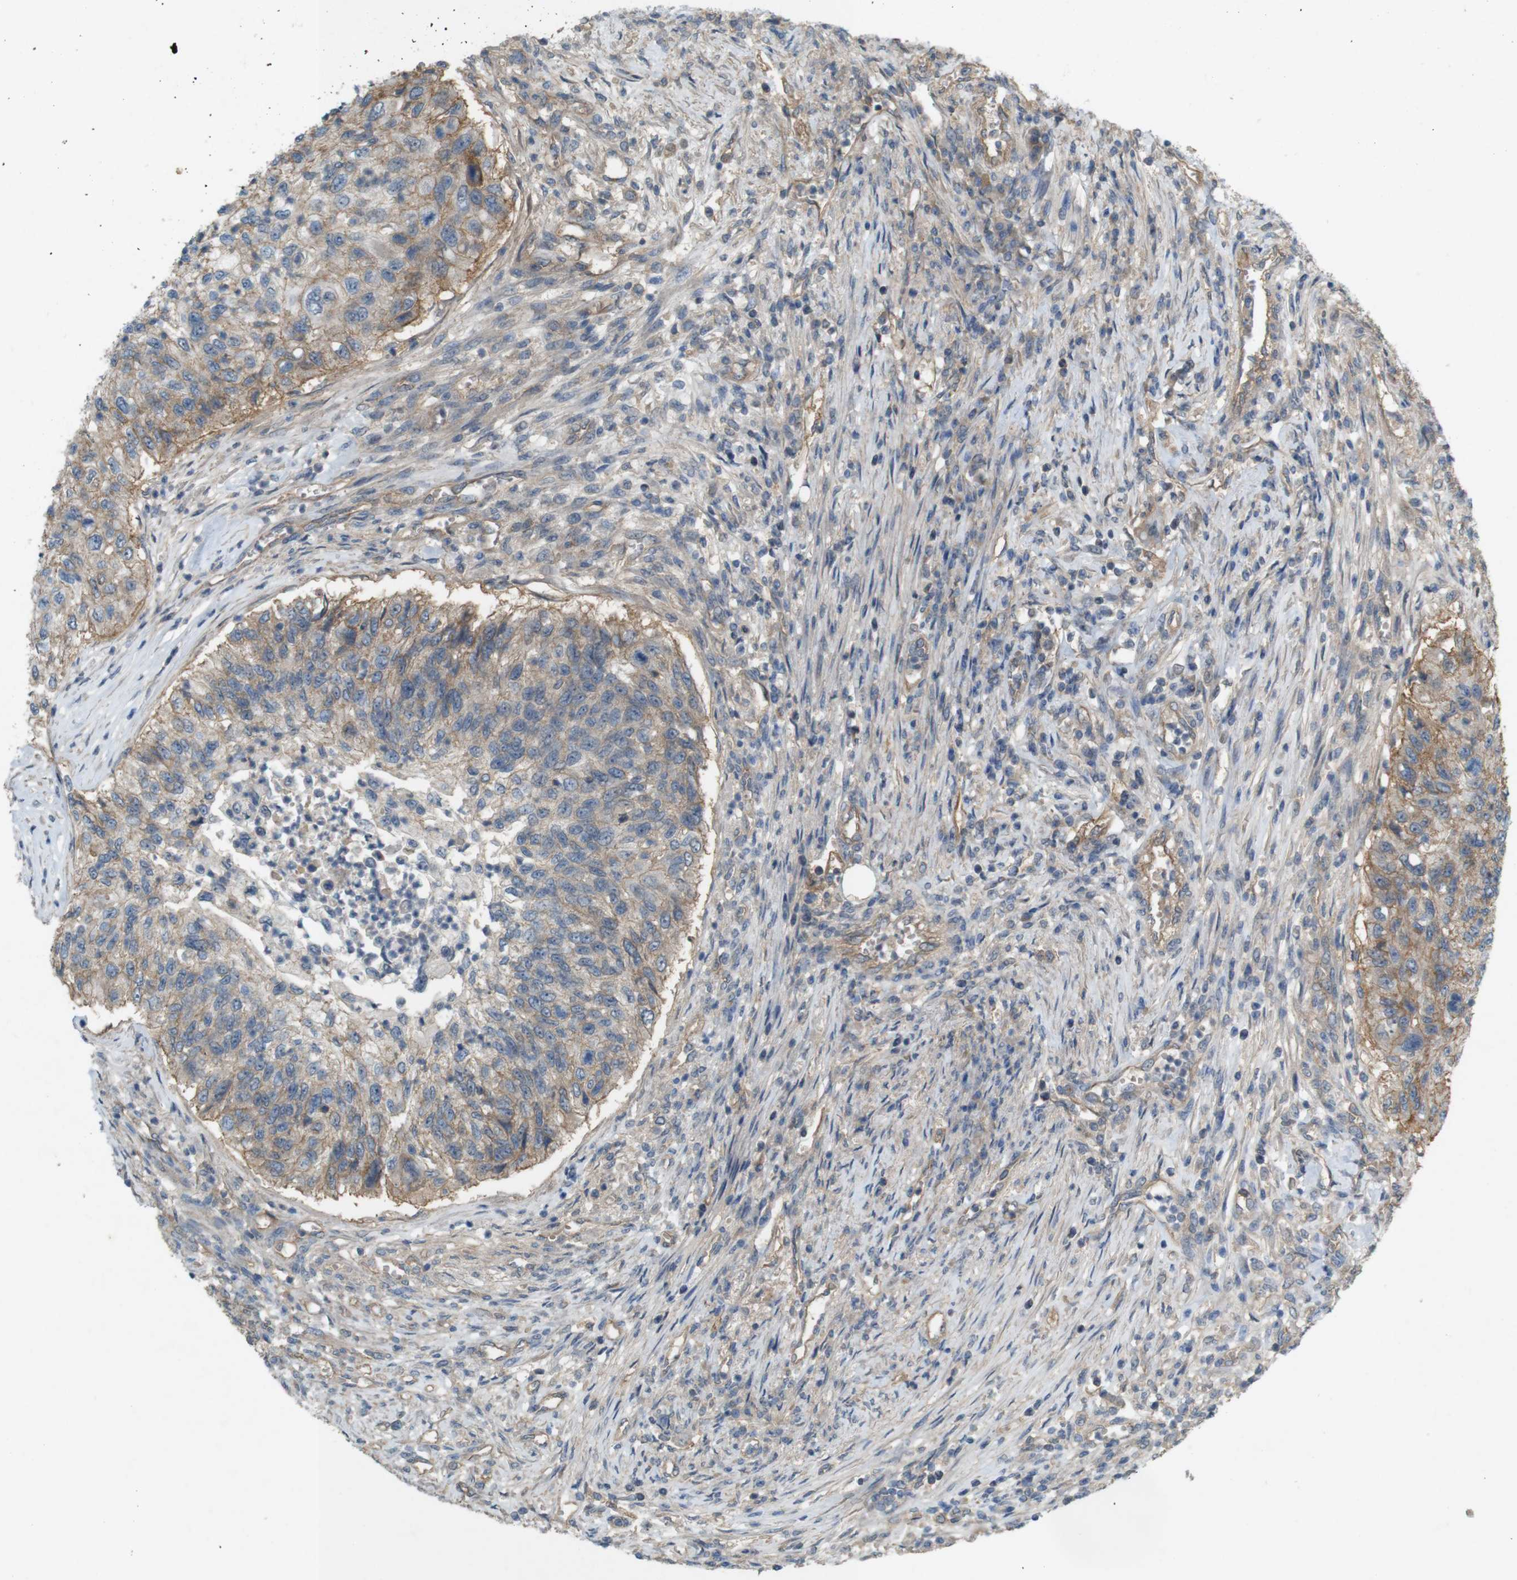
{"staining": {"intensity": "moderate", "quantity": "25%-75%", "location": "cytoplasmic/membranous"}, "tissue": "urothelial cancer", "cell_type": "Tumor cells", "image_type": "cancer", "snomed": [{"axis": "morphology", "description": "Urothelial carcinoma, High grade"}, {"axis": "topography", "description": "Urinary bladder"}], "caption": "Immunohistochemical staining of human urothelial cancer displays moderate cytoplasmic/membranous protein positivity in about 25%-75% of tumor cells.", "gene": "PVR", "patient": {"sex": "female", "age": 60}}